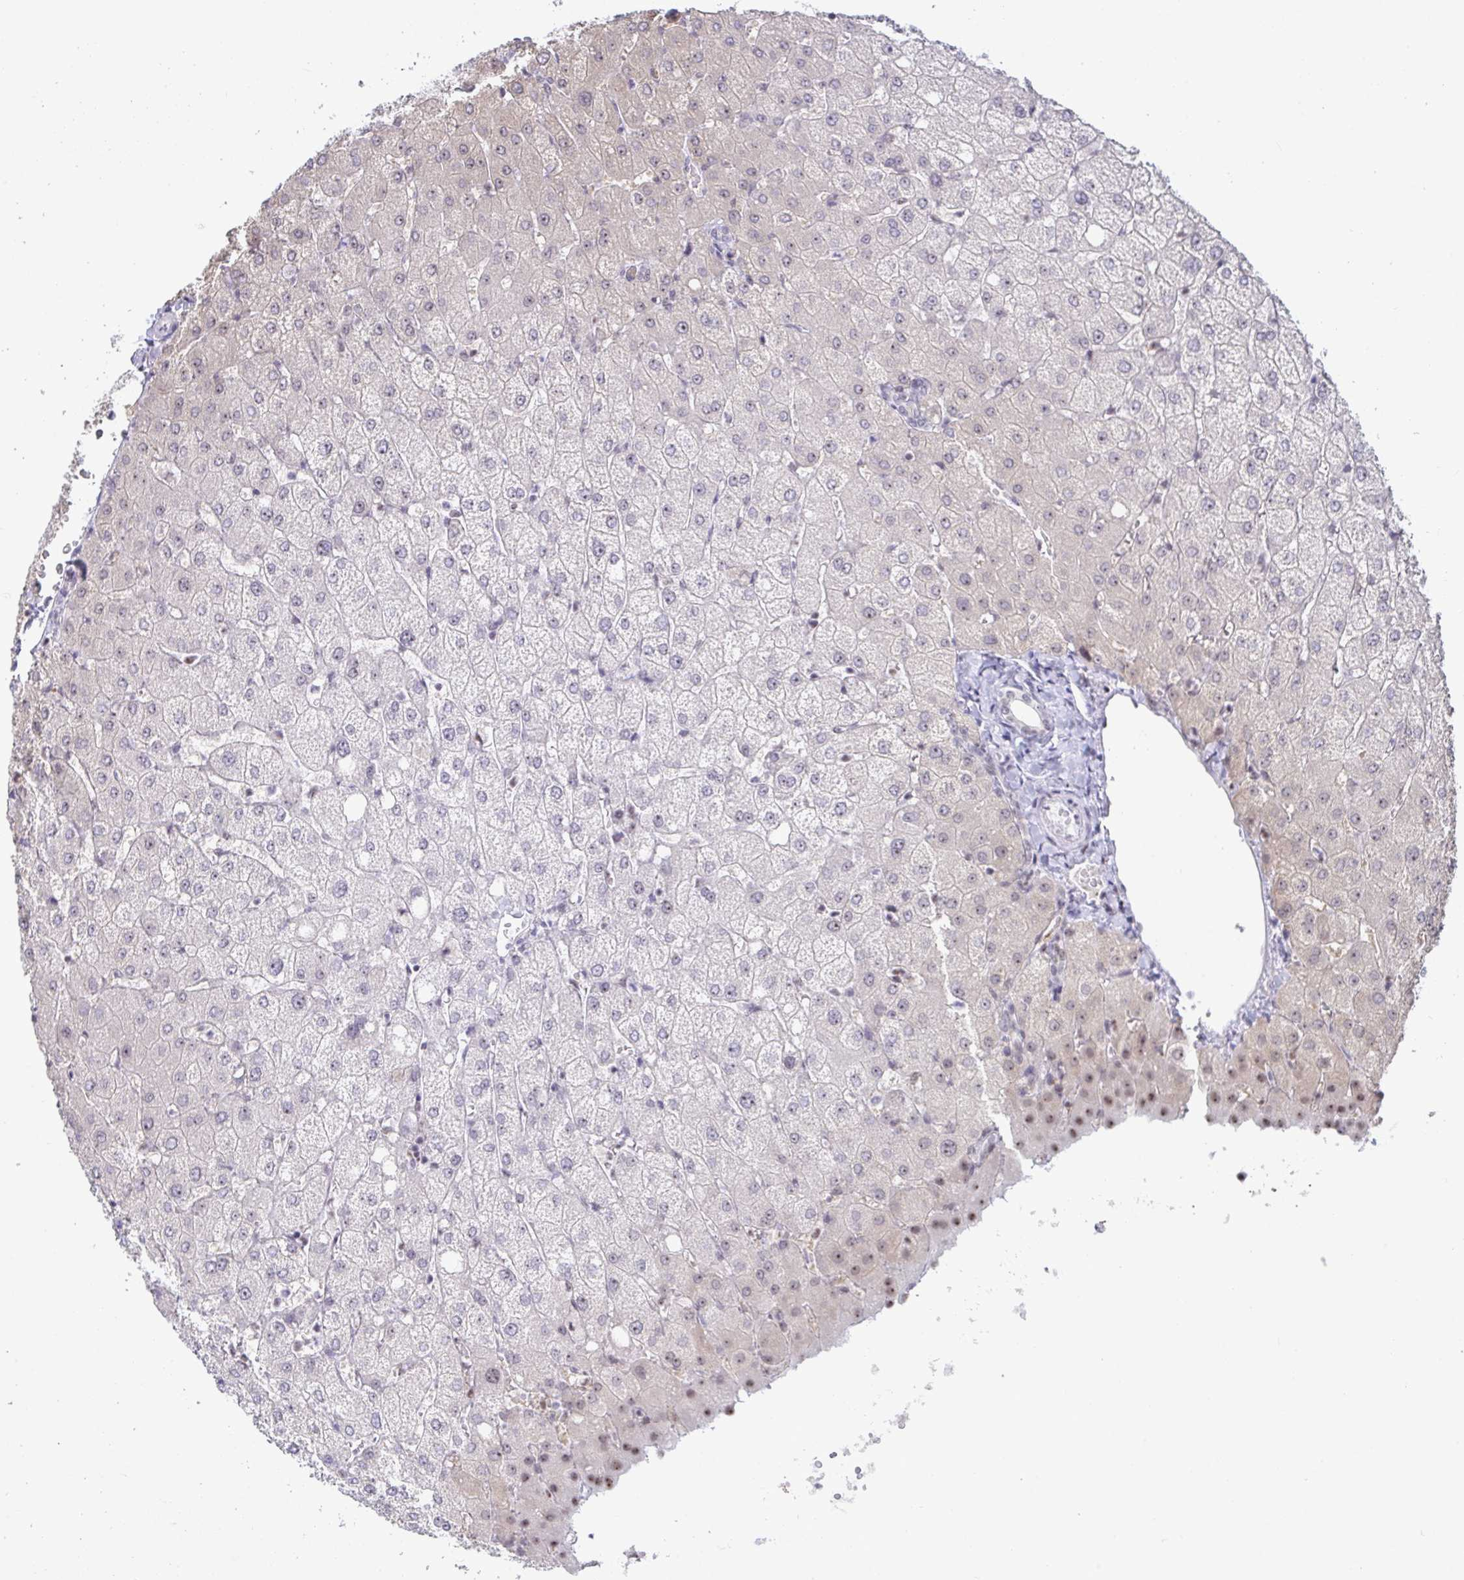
{"staining": {"intensity": "negative", "quantity": "none", "location": "none"}, "tissue": "liver", "cell_type": "Cholangiocytes", "image_type": "normal", "snomed": [{"axis": "morphology", "description": "Normal tissue, NOS"}, {"axis": "topography", "description": "Liver"}], "caption": "Immunohistochemistry (IHC) image of normal human liver stained for a protein (brown), which demonstrates no expression in cholangiocytes.", "gene": "SUPT16H", "patient": {"sex": "female", "age": 54}}